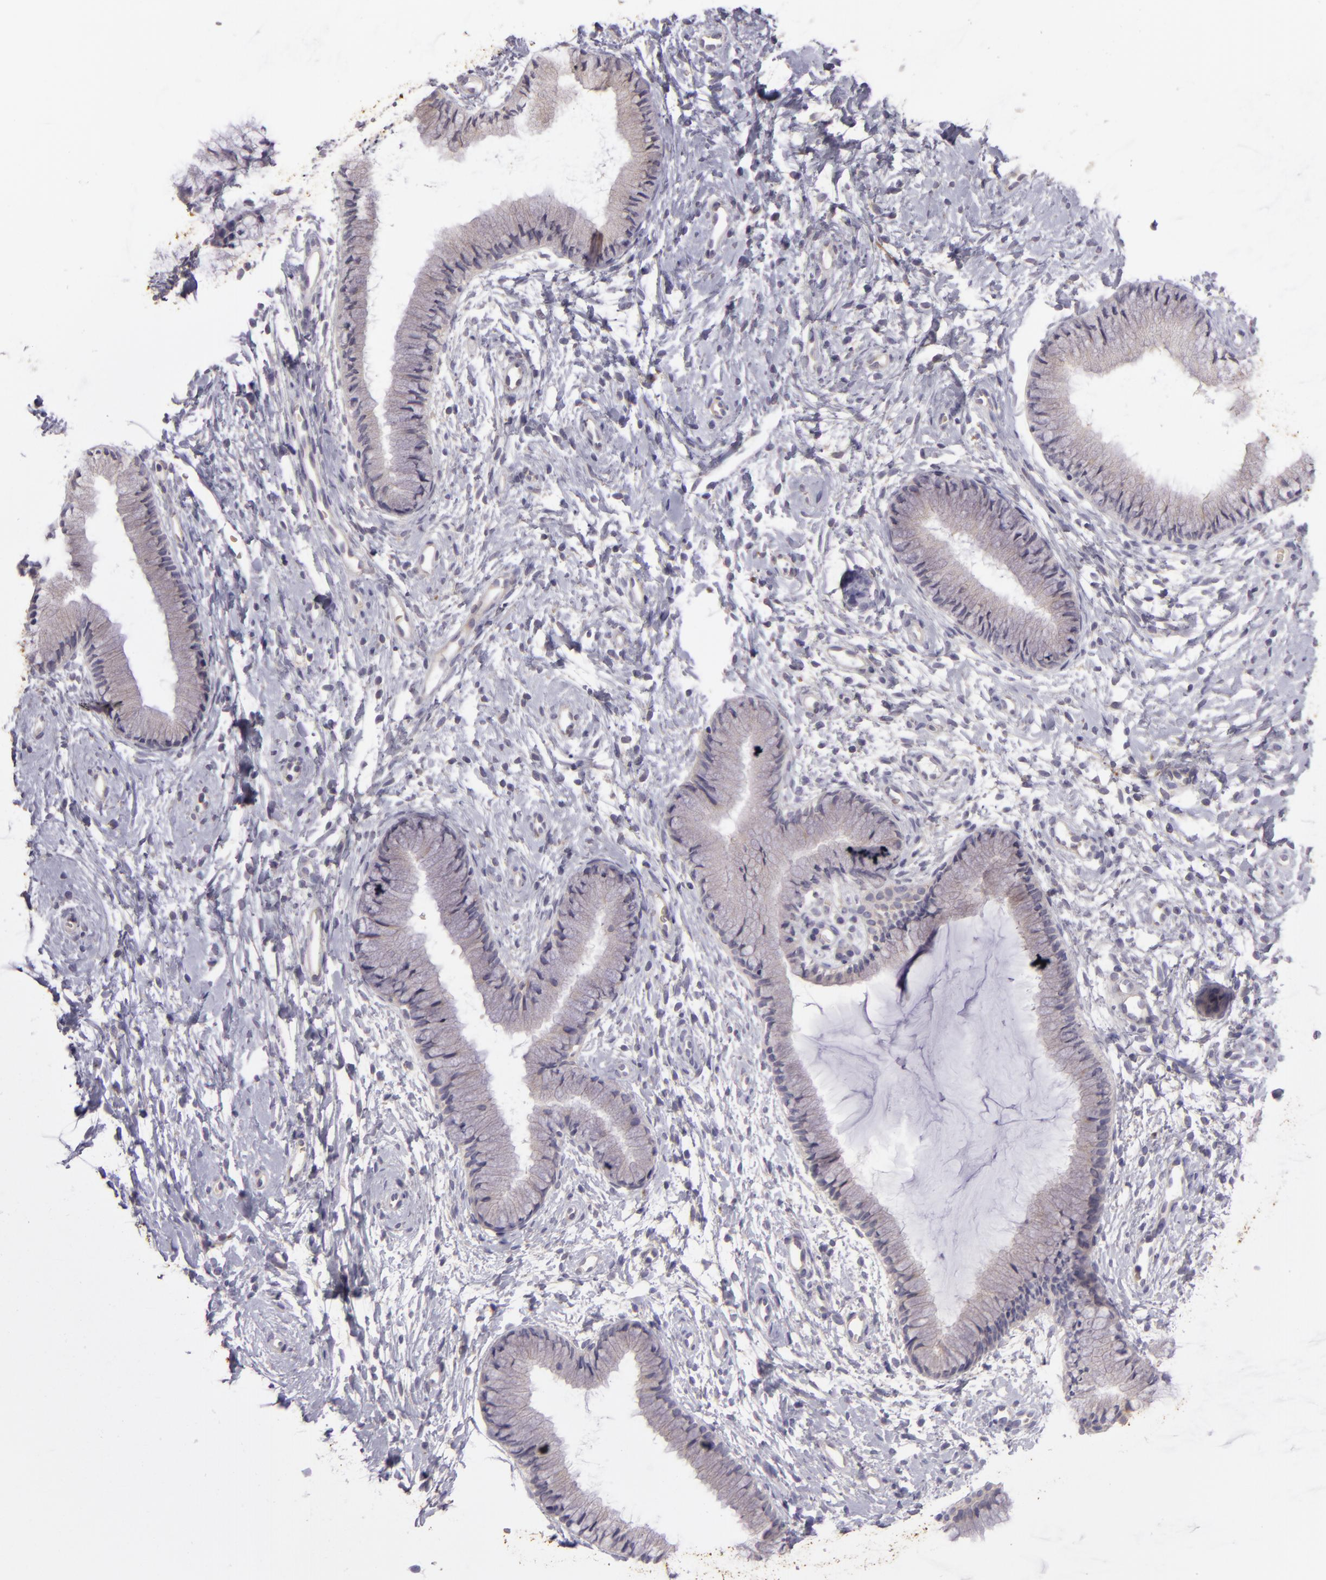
{"staining": {"intensity": "weak", "quantity": ">75%", "location": "cytoplasmic/membranous"}, "tissue": "cervix", "cell_type": "Glandular cells", "image_type": "normal", "snomed": [{"axis": "morphology", "description": "Normal tissue, NOS"}, {"axis": "topography", "description": "Cervix"}], "caption": "Cervix stained with DAB immunohistochemistry (IHC) demonstrates low levels of weak cytoplasmic/membranous expression in about >75% of glandular cells.", "gene": "ZC3H7B", "patient": {"sex": "female", "age": 46}}